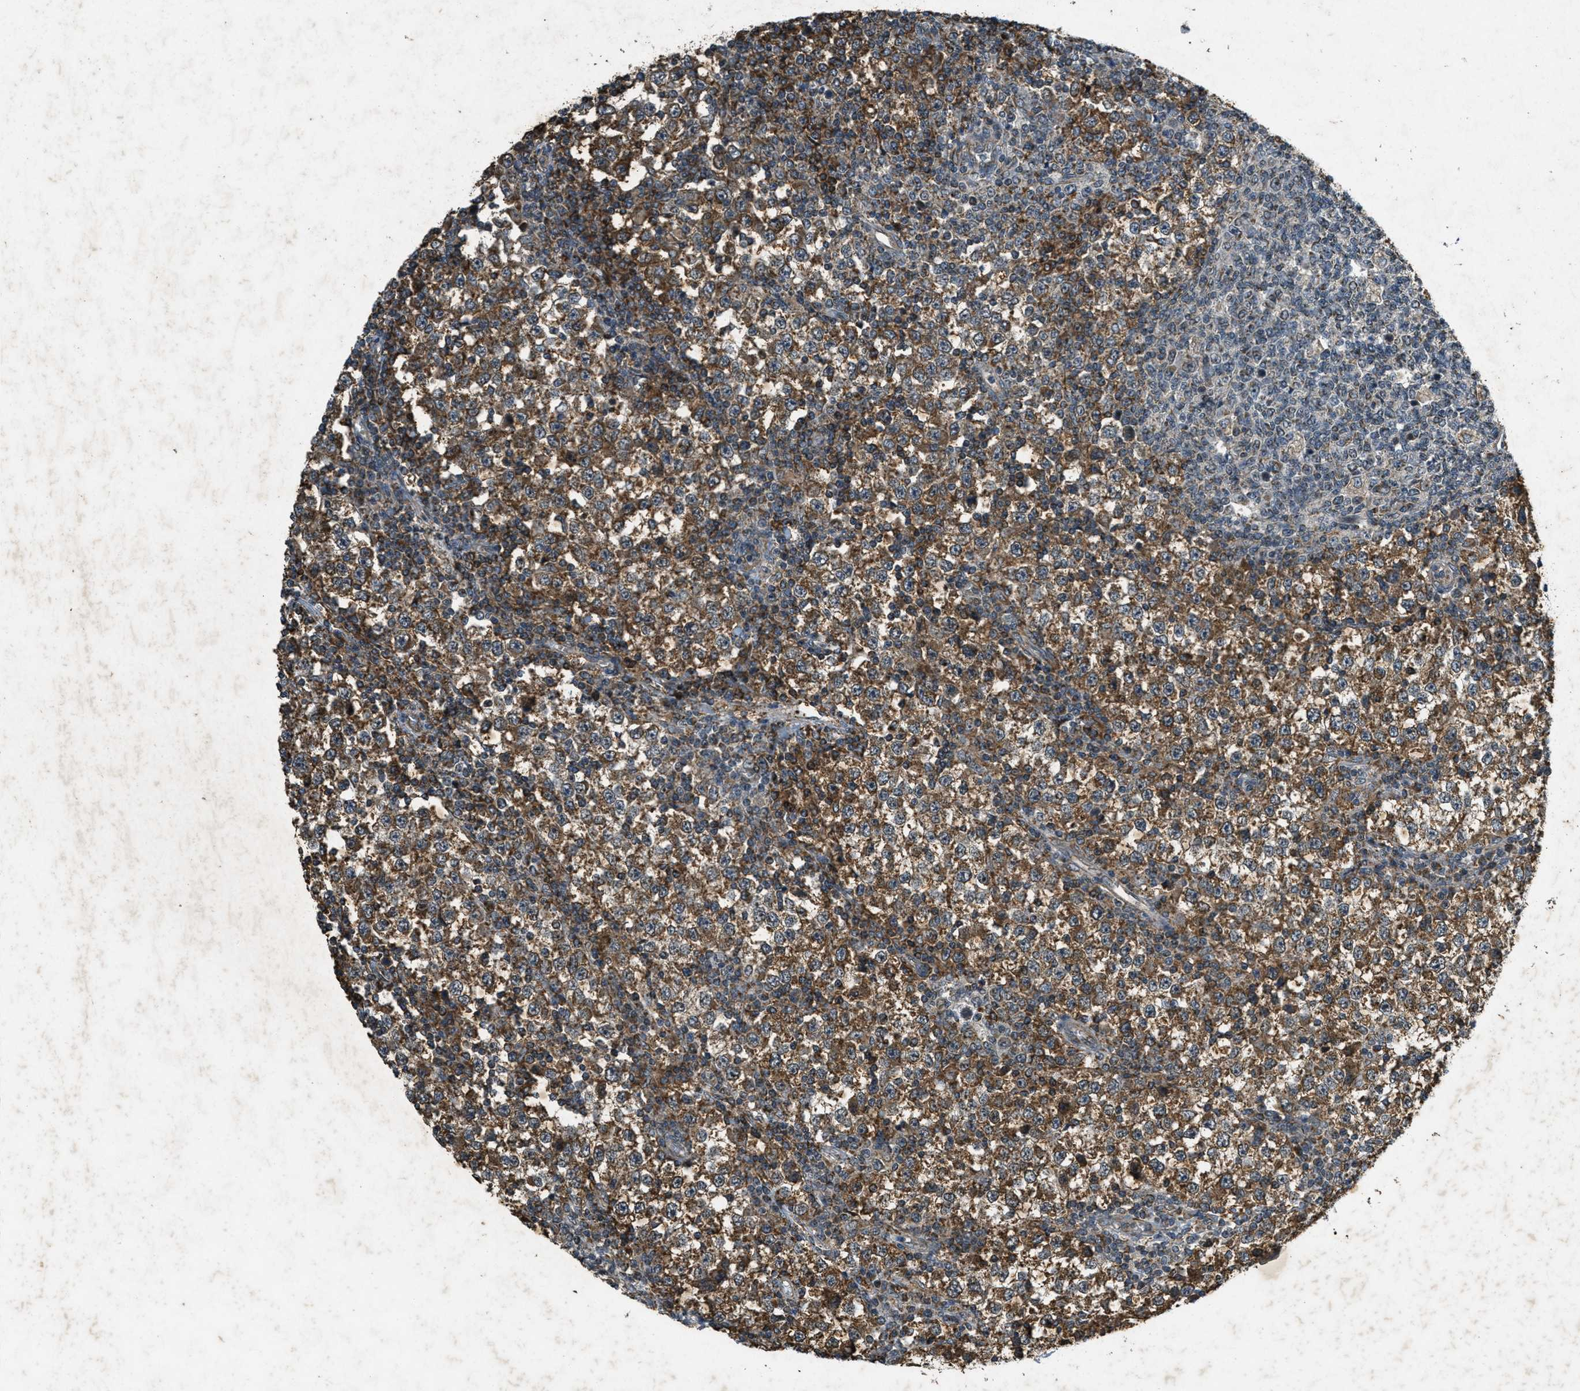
{"staining": {"intensity": "strong", "quantity": ">75%", "location": "cytoplasmic/membranous"}, "tissue": "testis cancer", "cell_type": "Tumor cells", "image_type": "cancer", "snomed": [{"axis": "morphology", "description": "Seminoma, NOS"}, {"axis": "topography", "description": "Testis"}], "caption": "A high amount of strong cytoplasmic/membranous expression is present in approximately >75% of tumor cells in testis cancer tissue.", "gene": "PPP1R15A", "patient": {"sex": "male", "age": 65}}